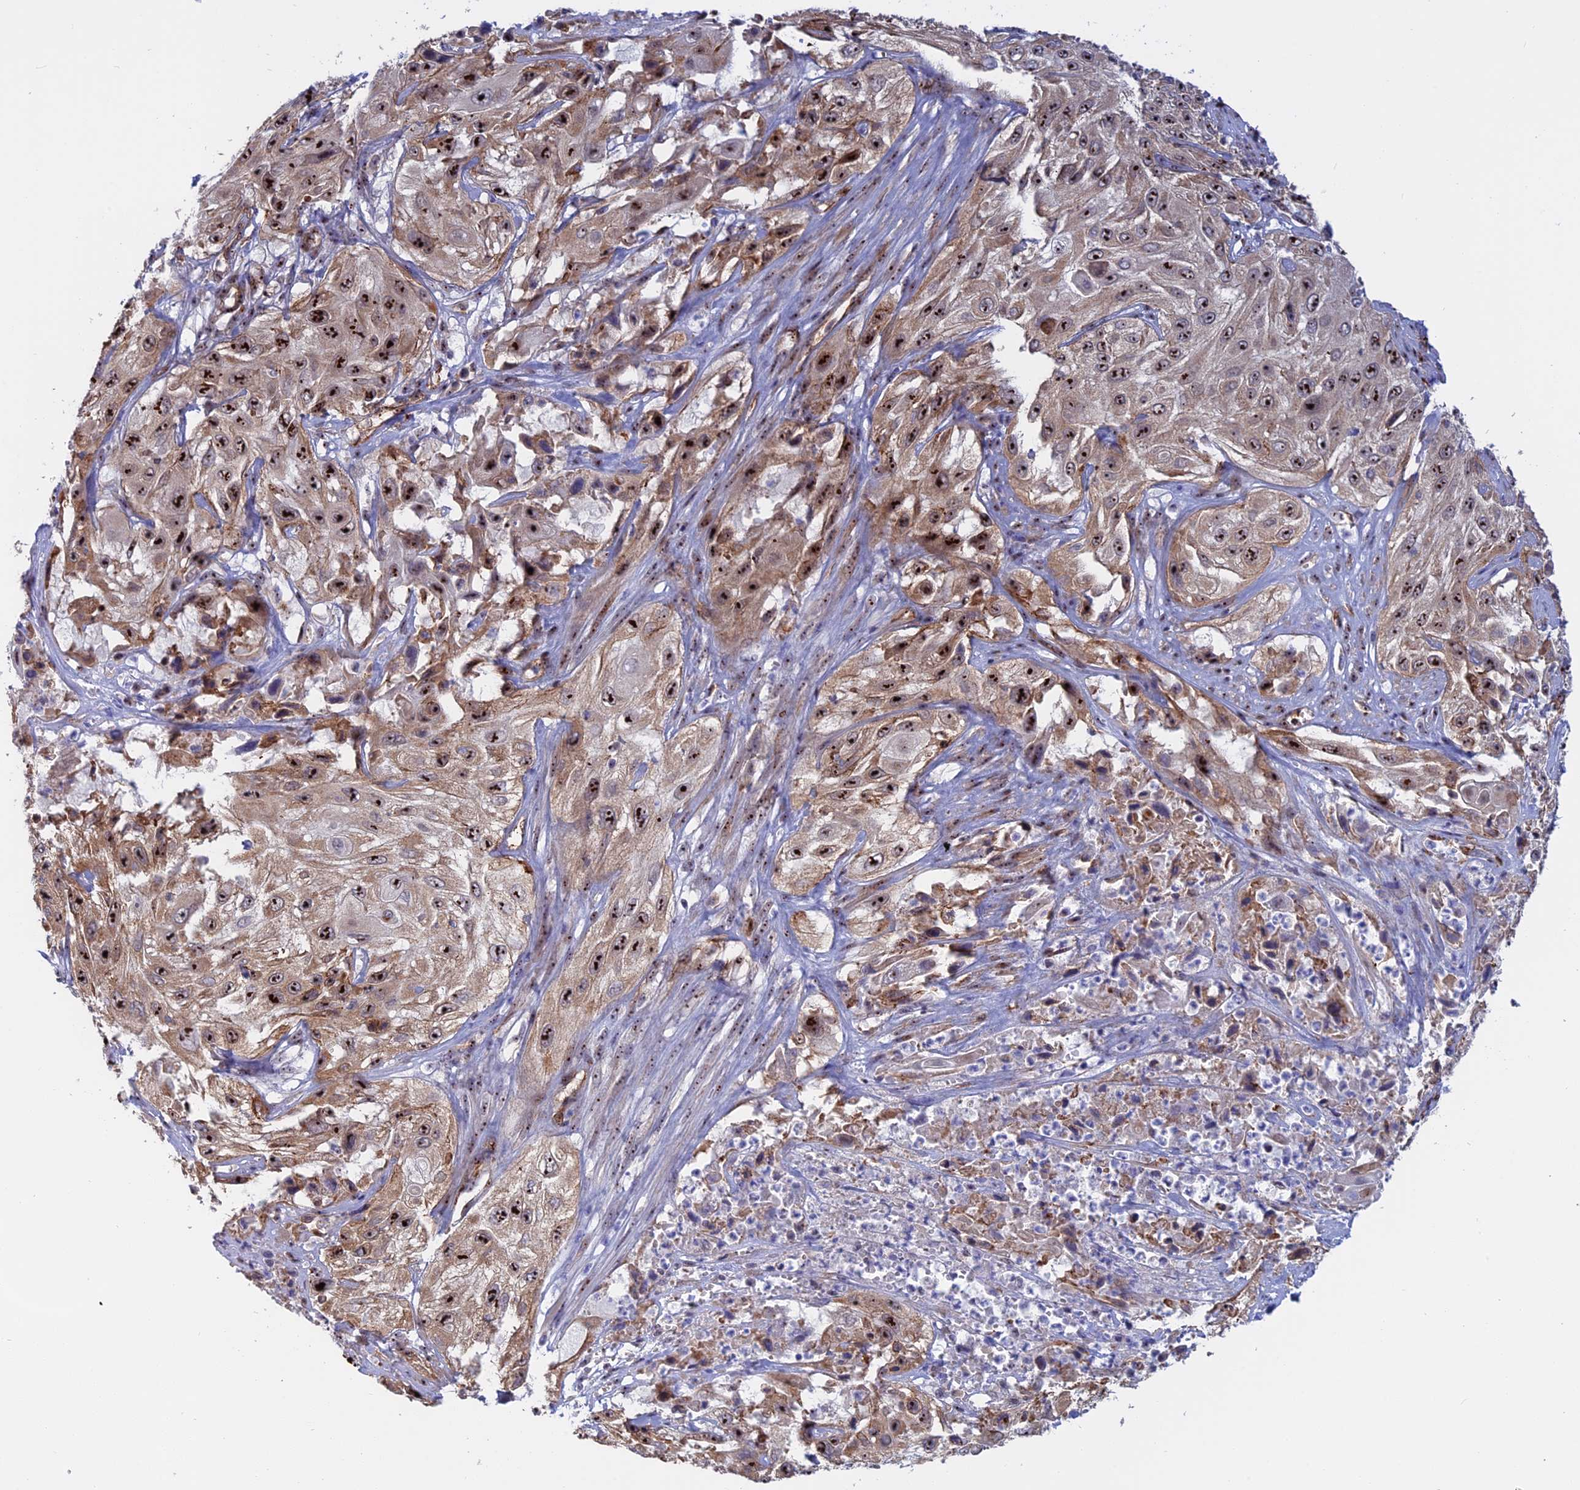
{"staining": {"intensity": "strong", "quantity": ">75%", "location": "nuclear"}, "tissue": "cervical cancer", "cell_type": "Tumor cells", "image_type": "cancer", "snomed": [{"axis": "morphology", "description": "Squamous cell carcinoma, NOS"}, {"axis": "topography", "description": "Cervix"}], "caption": "A high amount of strong nuclear positivity is present in about >75% of tumor cells in cervical squamous cell carcinoma tissue.", "gene": "DBNDD1", "patient": {"sex": "female", "age": 42}}